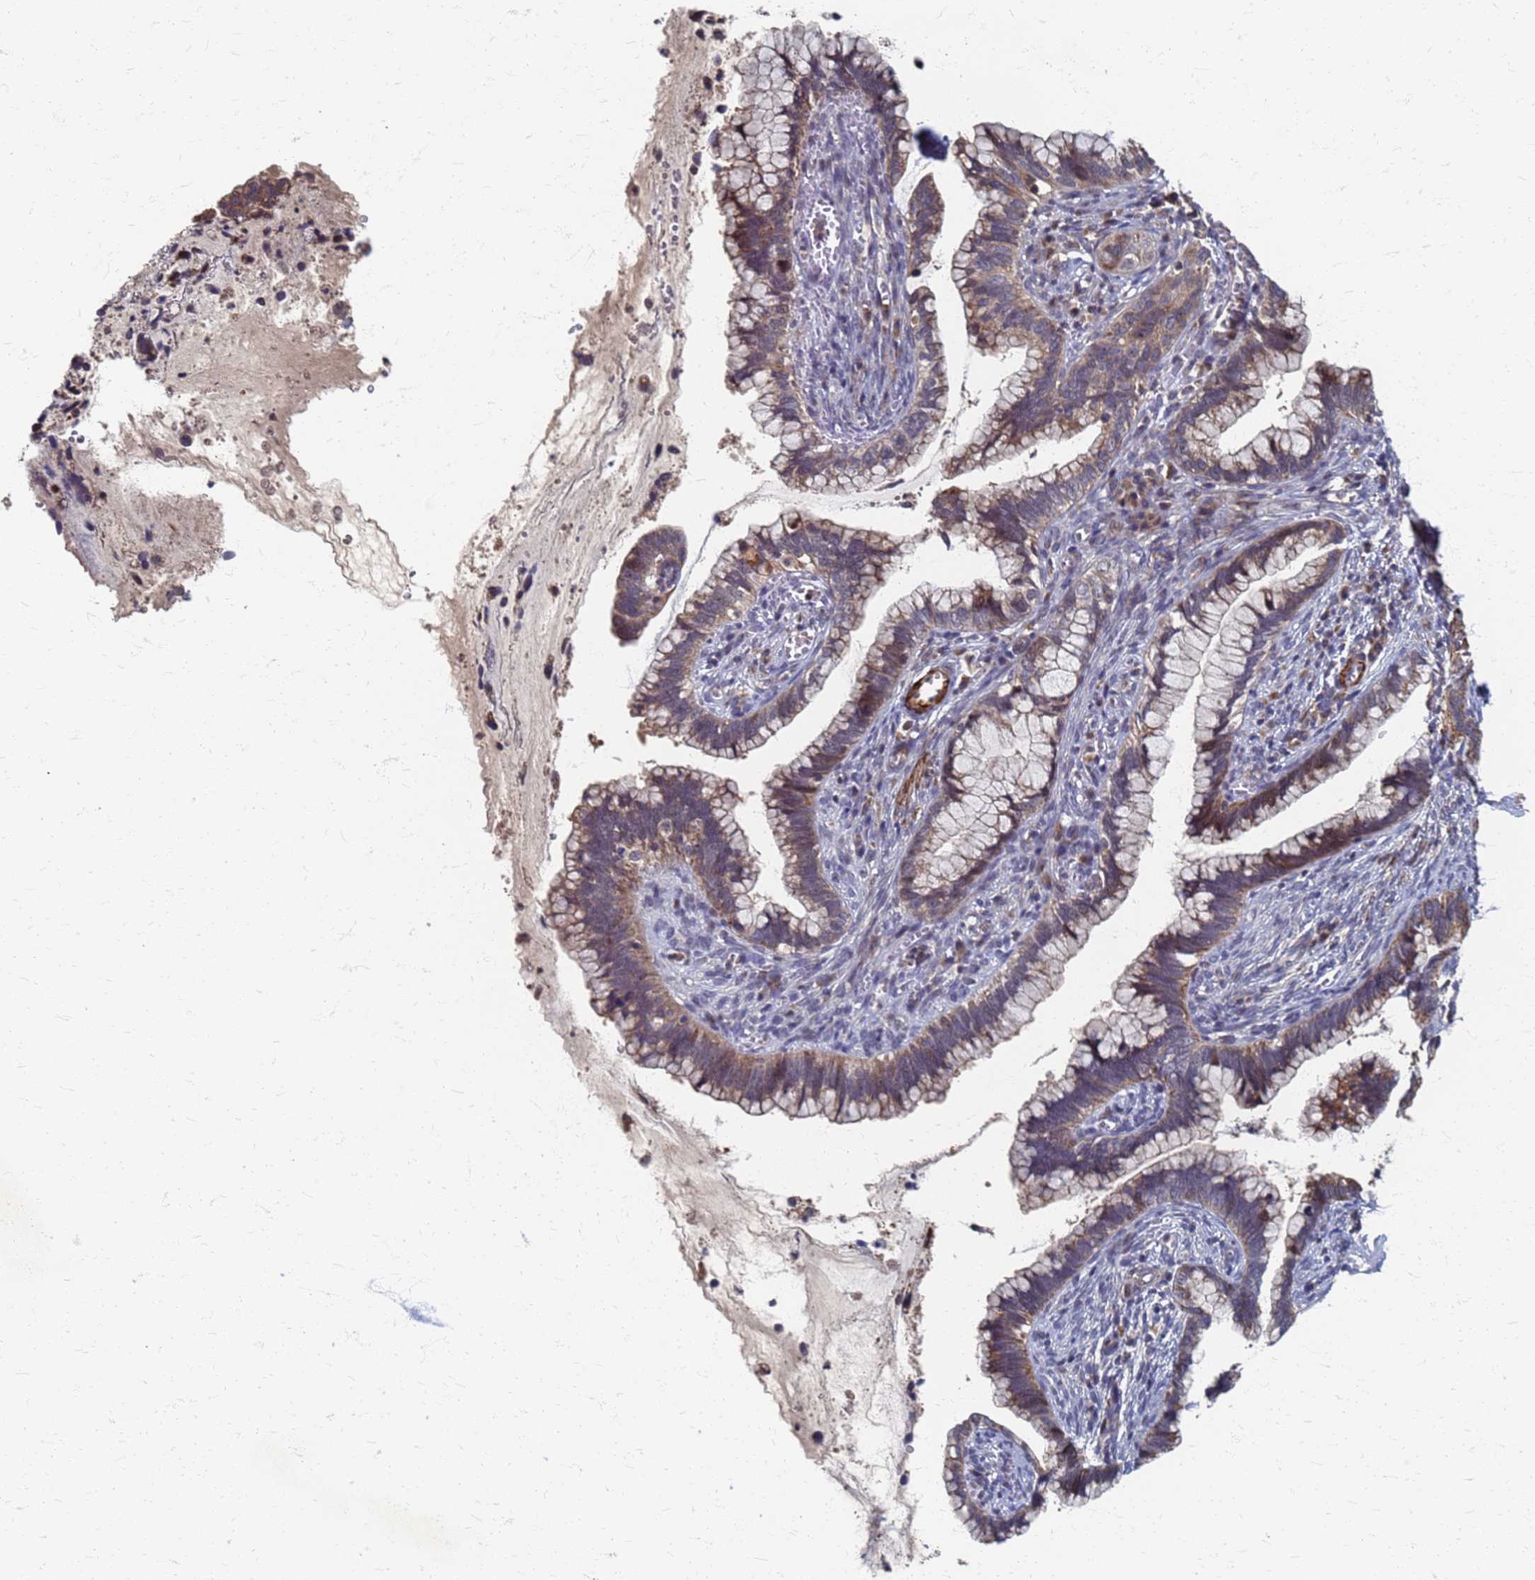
{"staining": {"intensity": "moderate", "quantity": ">75%", "location": "cytoplasmic/membranous"}, "tissue": "cervical cancer", "cell_type": "Tumor cells", "image_type": "cancer", "snomed": [{"axis": "morphology", "description": "Adenocarcinoma, NOS"}, {"axis": "topography", "description": "Cervix"}], "caption": "Tumor cells display medium levels of moderate cytoplasmic/membranous expression in approximately >75% of cells in cervical adenocarcinoma. Immunohistochemistry (ihc) stains the protein of interest in brown and the nuclei are stained blue.", "gene": "ATPAF1", "patient": {"sex": "female", "age": 44}}